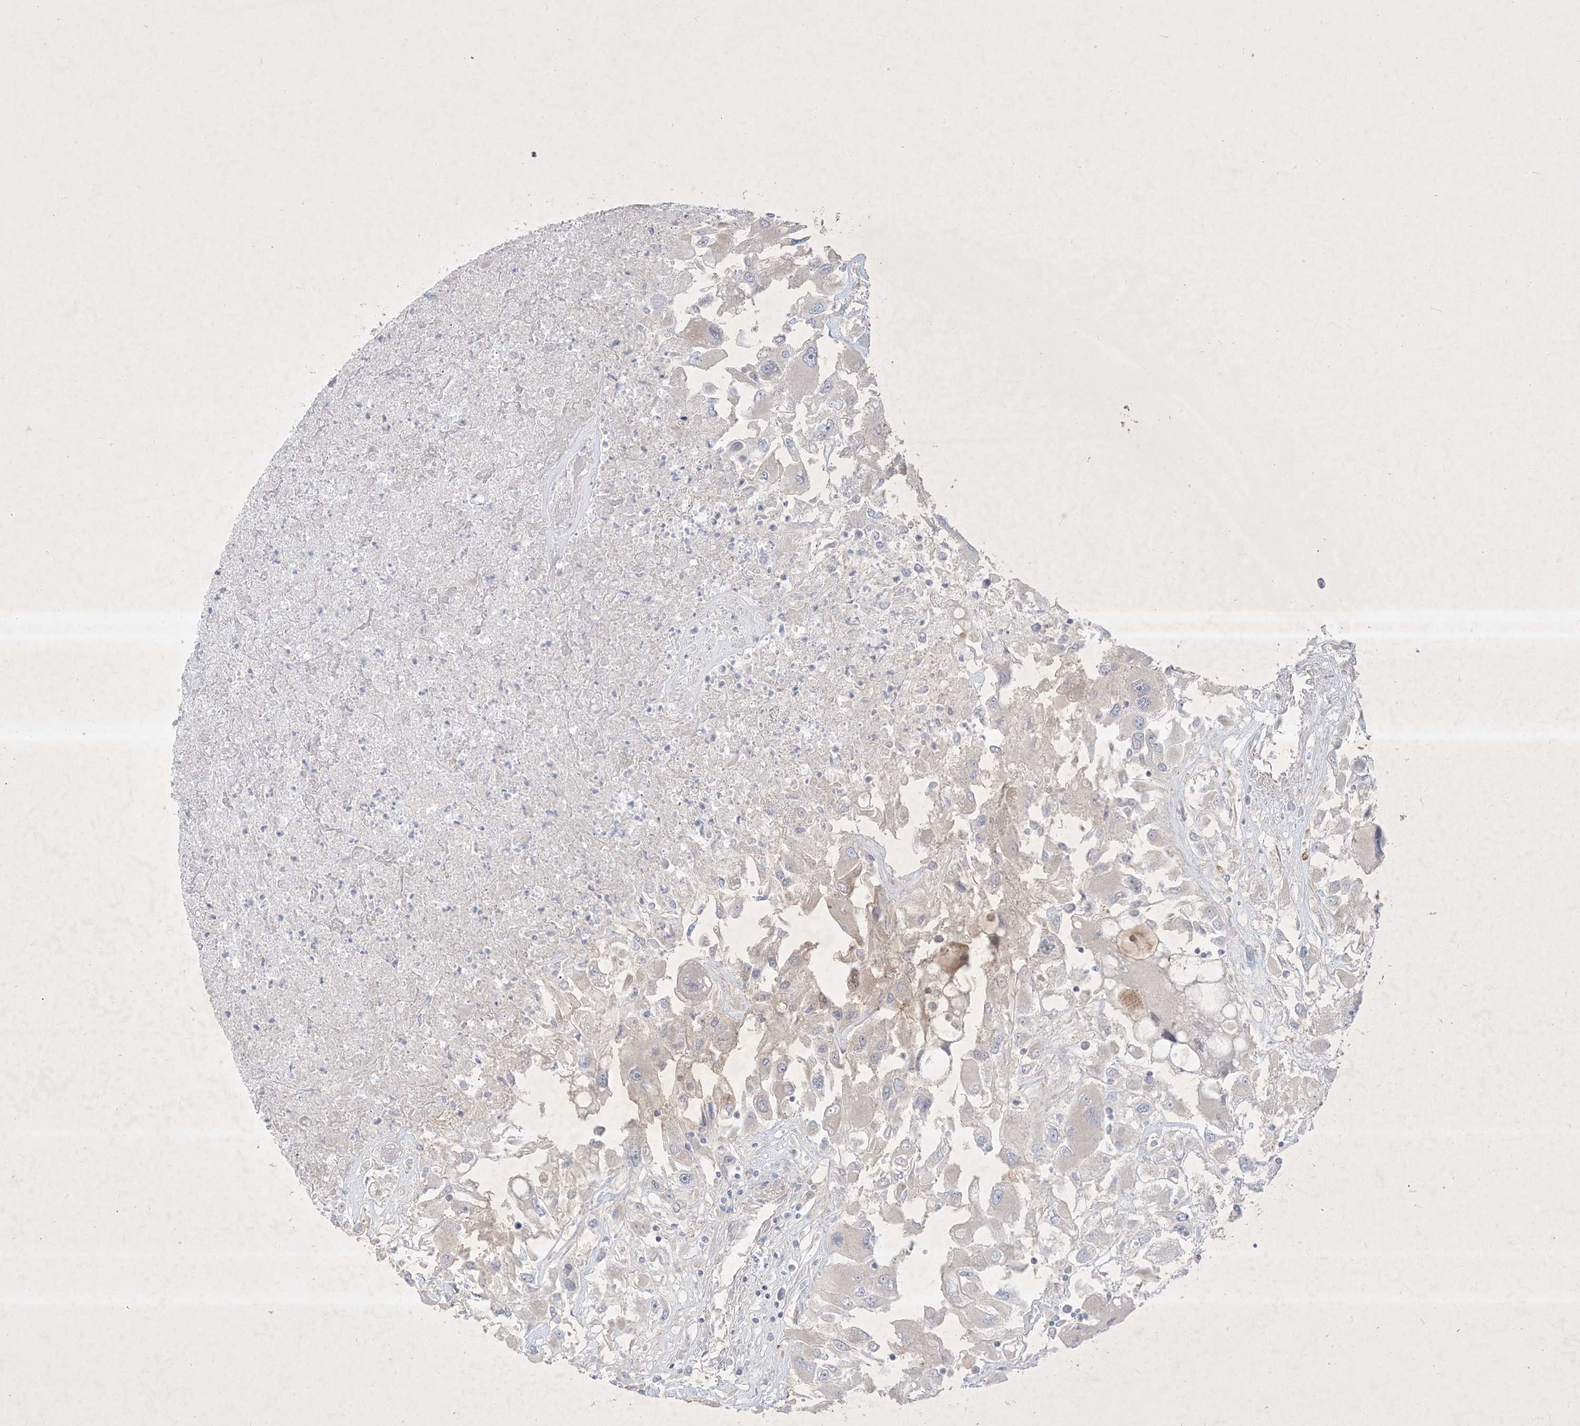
{"staining": {"intensity": "negative", "quantity": "none", "location": "none"}, "tissue": "renal cancer", "cell_type": "Tumor cells", "image_type": "cancer", "snomed": [{"axis": "morphology", "description": "Adenocarcinoma, NOS"}, {"axis": "topography", "description": "Kidney"}], "caption": "High magnification brightfield microscopy of renal cancer stained with DAB (brown) and counterstained with hematoxylin (blue): tumor cells show no significant expression.", "gene": "PLEKHA3", "patient": {"sex": "female", "age": 52}}